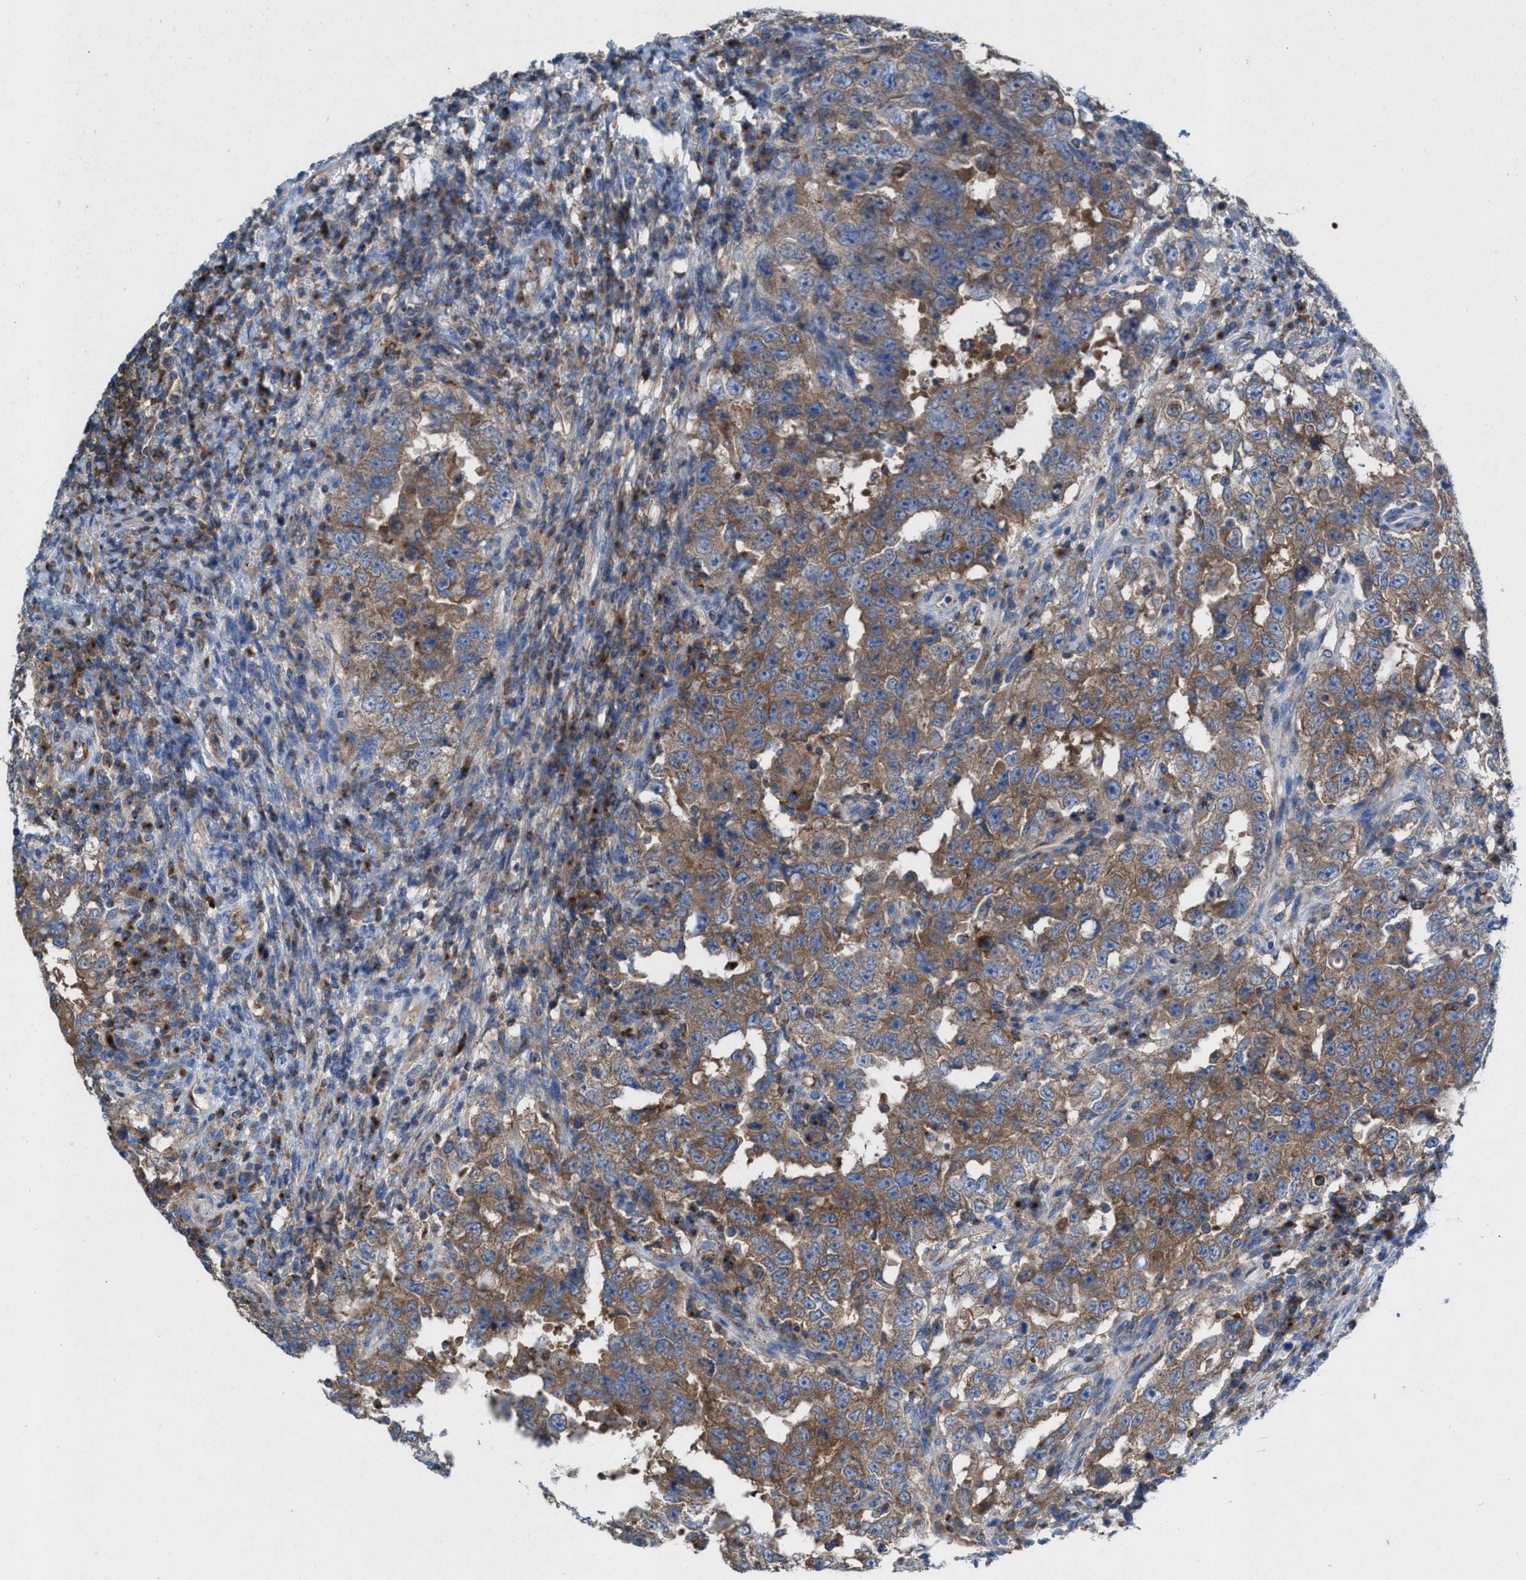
{"staining": {"intensity": "moderate", "quantity": ">75%", "location": "cytoplasmic/membranous"}, "tissue": "testis cancer", "cell_type": "Tumor cells", "image_type": "cancer", "snomed": [{"axis": "morphology", "description": "Carcinoma, Embryonal, NOS"}, {"axis": "topography", "description": "Testis"}], "caption": "This is an image of immunohistochemistry (IHC) staining of testis cancer, which shows moderate staining in the cytoplasmic/membranous of tumor cells.", "gene": "NYAP1", "patient": {"sex": "male", "age": 26}}